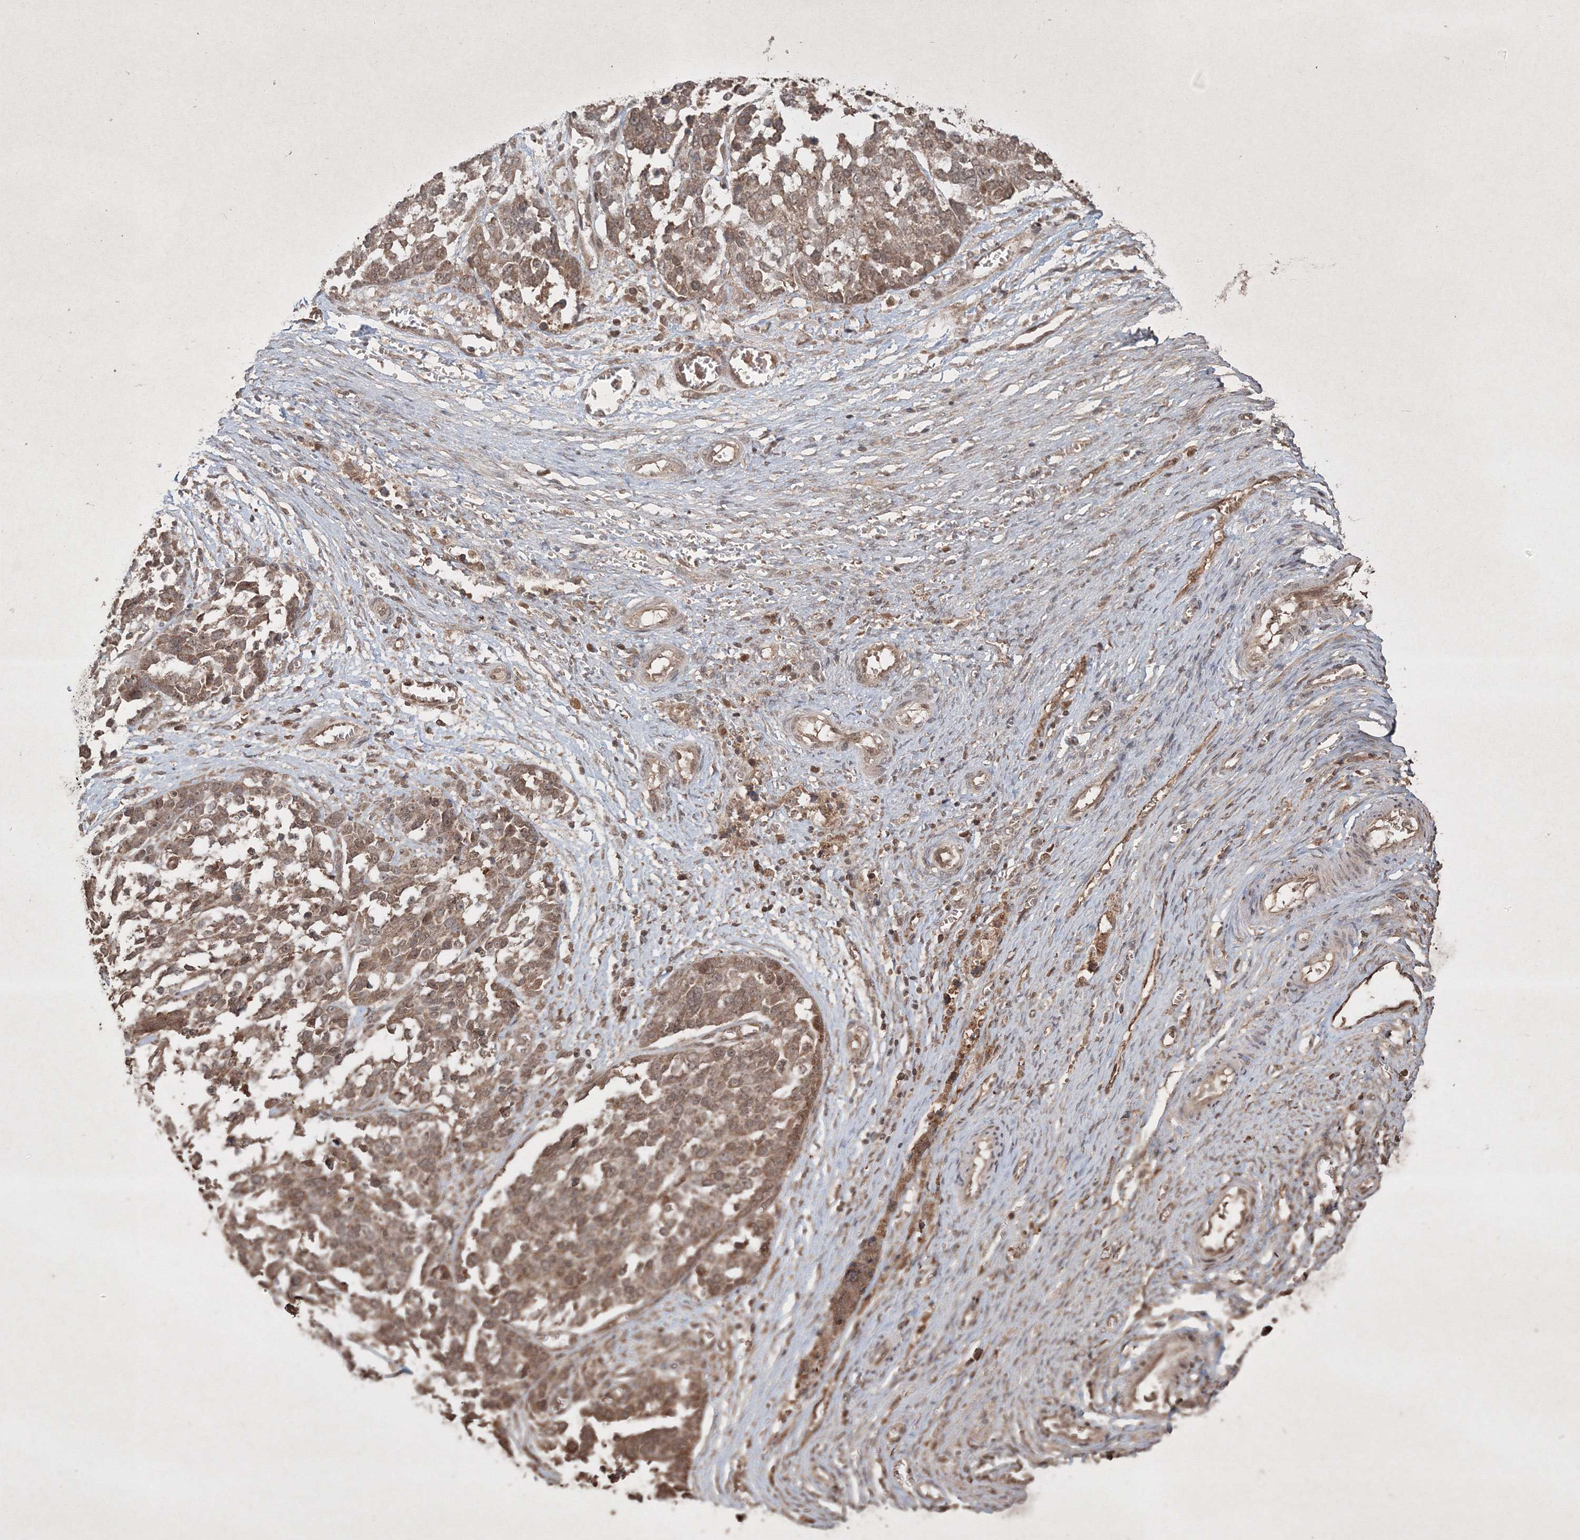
{"staining": {"intensity": "moderate", "quantity": ">75%", "location": "cytoplasmic/membranous,nuclear"}, "tissue": "ovarian cancer", "cell_type": "Tumor cells", "image_type": "cancer", "snomed": [{"axis": "morphology", "description": "Cystadenocarcinoma, serous, NOS"}, {"axis": "topography", "description": "Ovary"}], "caption": "IHC micrograph of ovarian serous cystadenocarcinoma stained for a protein (brown), which reveals medium levels of moderate cytoplasmic/membranous and nuclear positivity in approximately >75% of tumor cells.", "gene": "PELI3", "patient": {"sex": "female", "age": 44}}